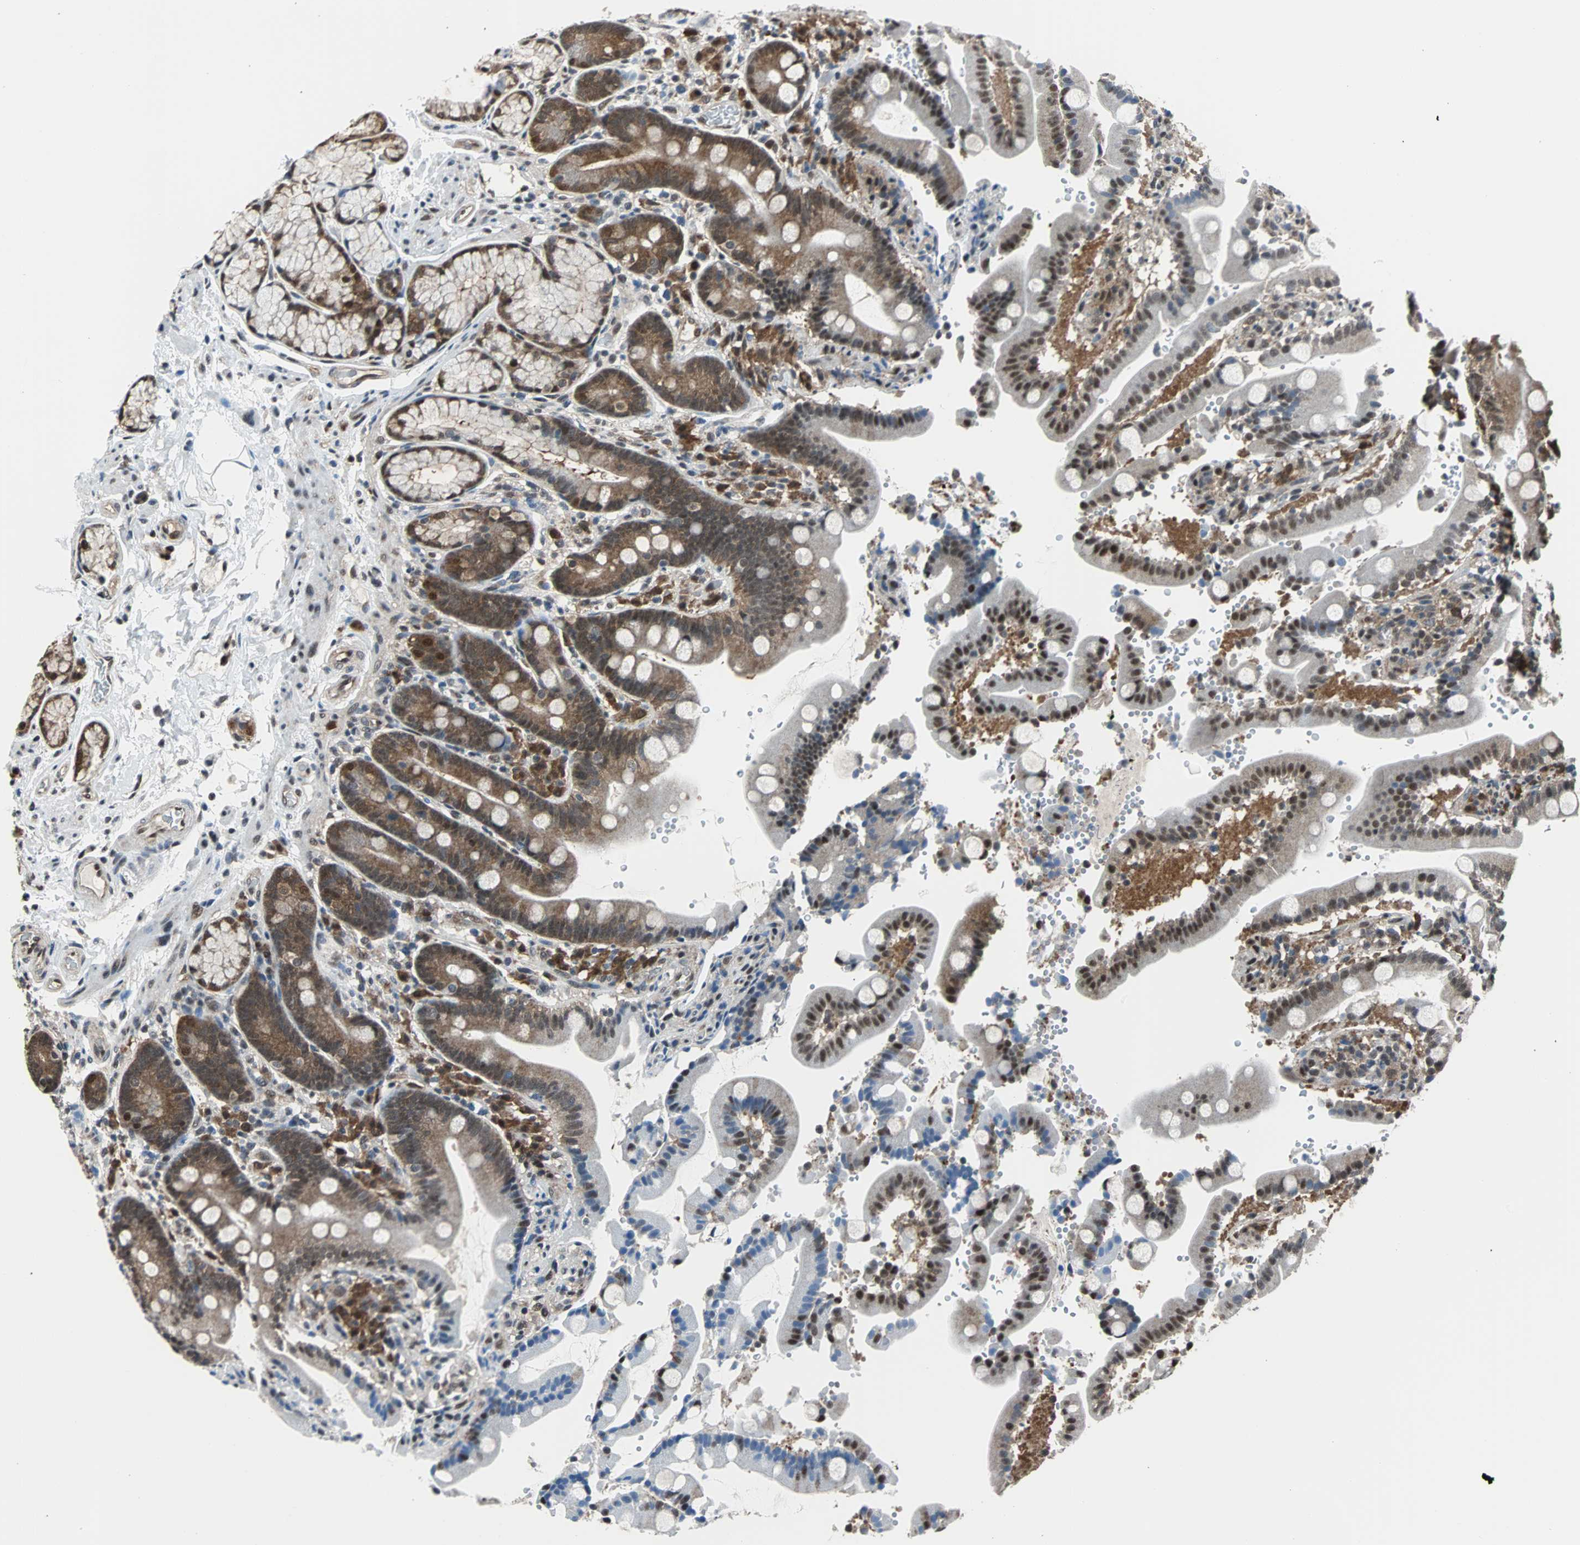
{"staining": {"intensity": "moderate", "quantity": ">75%", "location": "cytoplasmic/membranous"}, "tissue": "duodenum", "cell_type": "Glandular cells", "image_type": "normal", "snomed": [{"axis": "morphology", "description": "Normal tissue, NOS"}, {"axis": "topography", "description": "Small intestine, NOS"}], "caption": "High-power microscopy captured an immunohistochemistry (IHC) histopathology image of unremarkable duodenum, revealing moderate cytoplasmic/membranous staining in approximately >75% of glandular cells.", "gene": "VCP", "patient": {"sex": "female", "age": 71}}